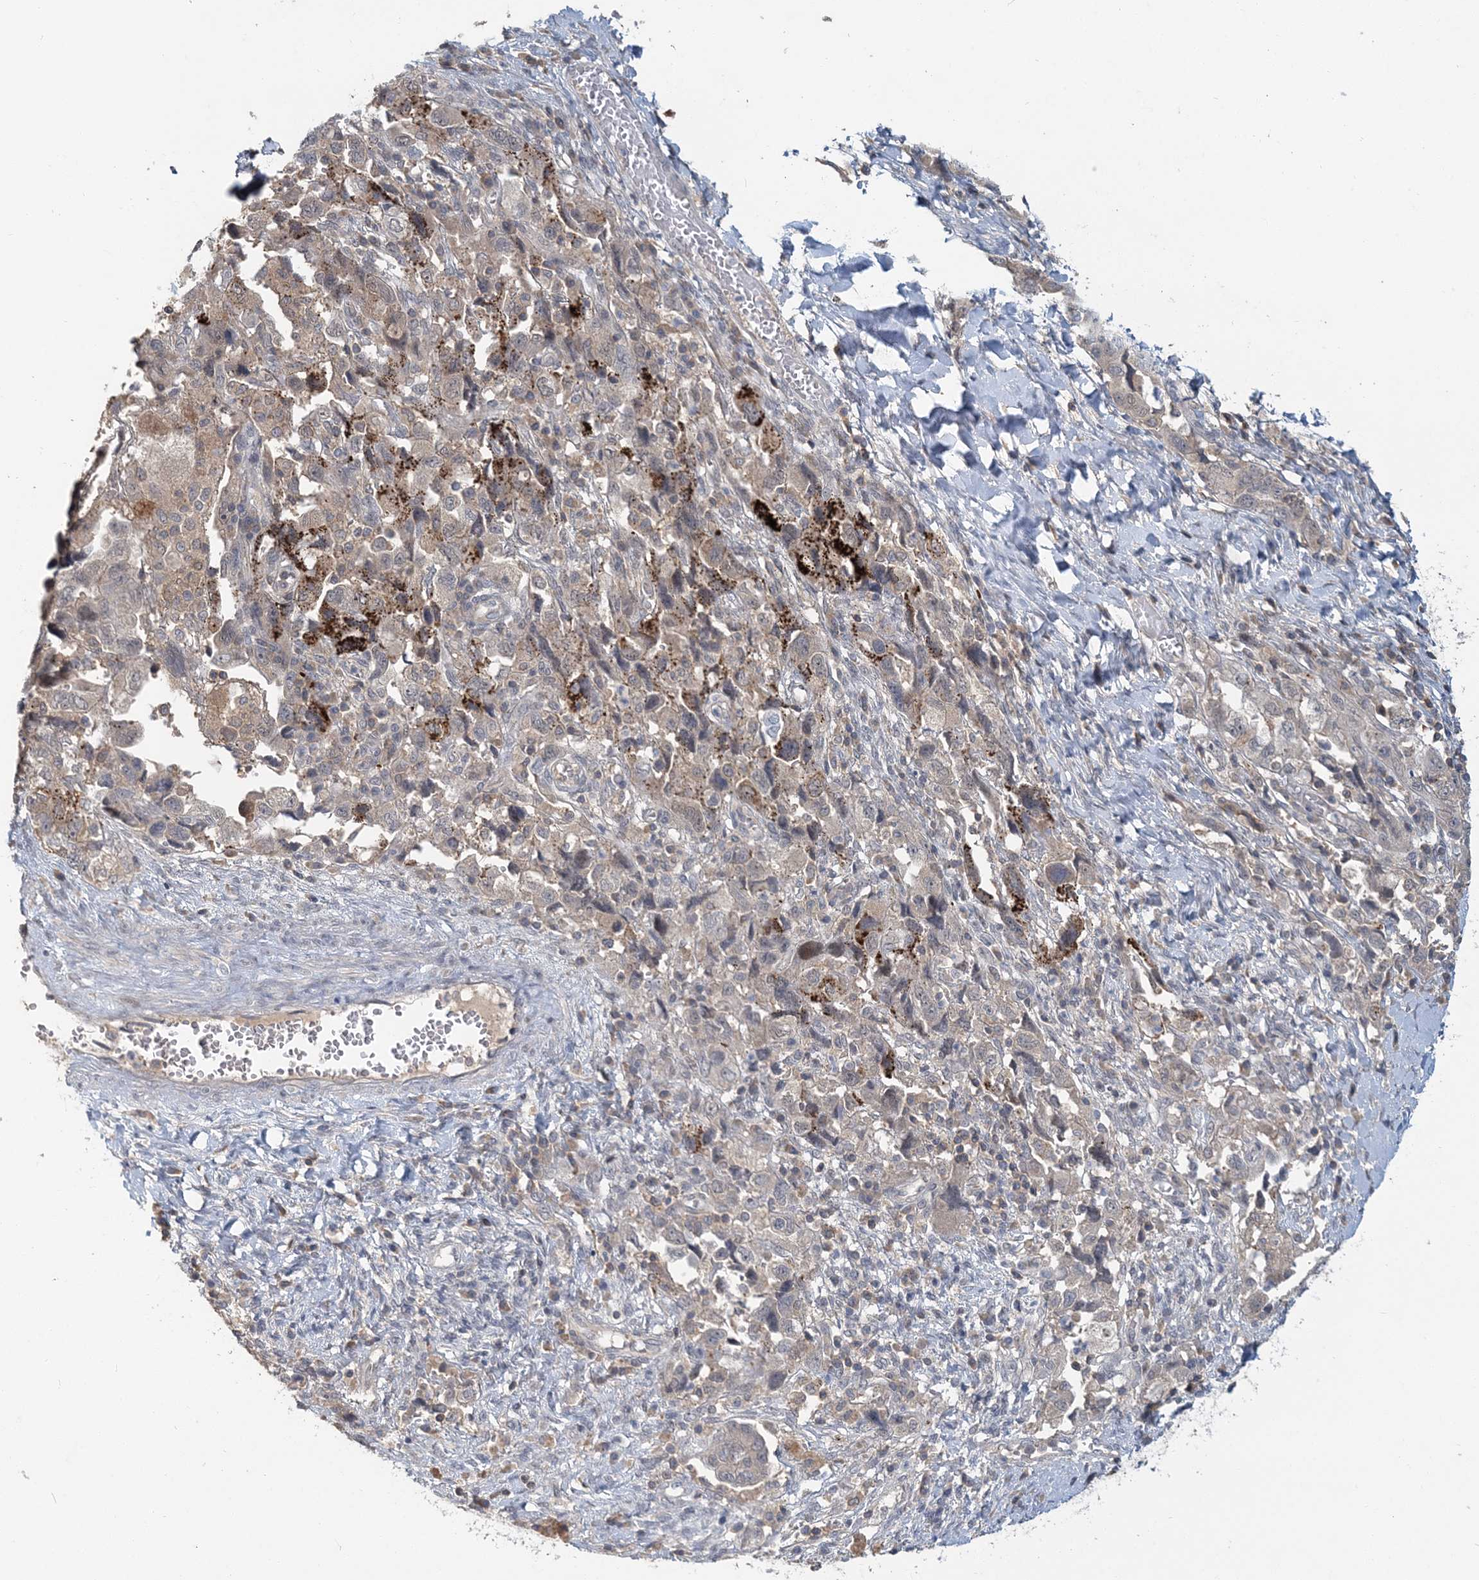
{"staining": {"intensity": "moderate", "quantity": "<25%", "location": "cytoplasmic/membranous"}, "tissue": "ovarian cancer", "cell_type": "Tumor cells", "image_type": "cancer", "snomed": [{"axis": "morphology", "description": "Carcinoma, NOS"}, {"axis": "morphology", "description": "Cystadenocarcinoma, serous, NOS"}, {"axis": "topography", "description": "Ovary"}], "caption": "Immunohistochemistry staining of ovarian cancer (serous cystadenocarcinoma), which displays low levels of moderate cytoplasmic/membranous positivity in about <25% of tumor cells indicating moderate cytoplasmic/membranous protein positivity. The staining was performed using DAB (brown) for protein detection and nuclei were counterstained in hematoxylin (blue).", "gene": "RNF25", "patient": {"sex": "female", "age": 69}}